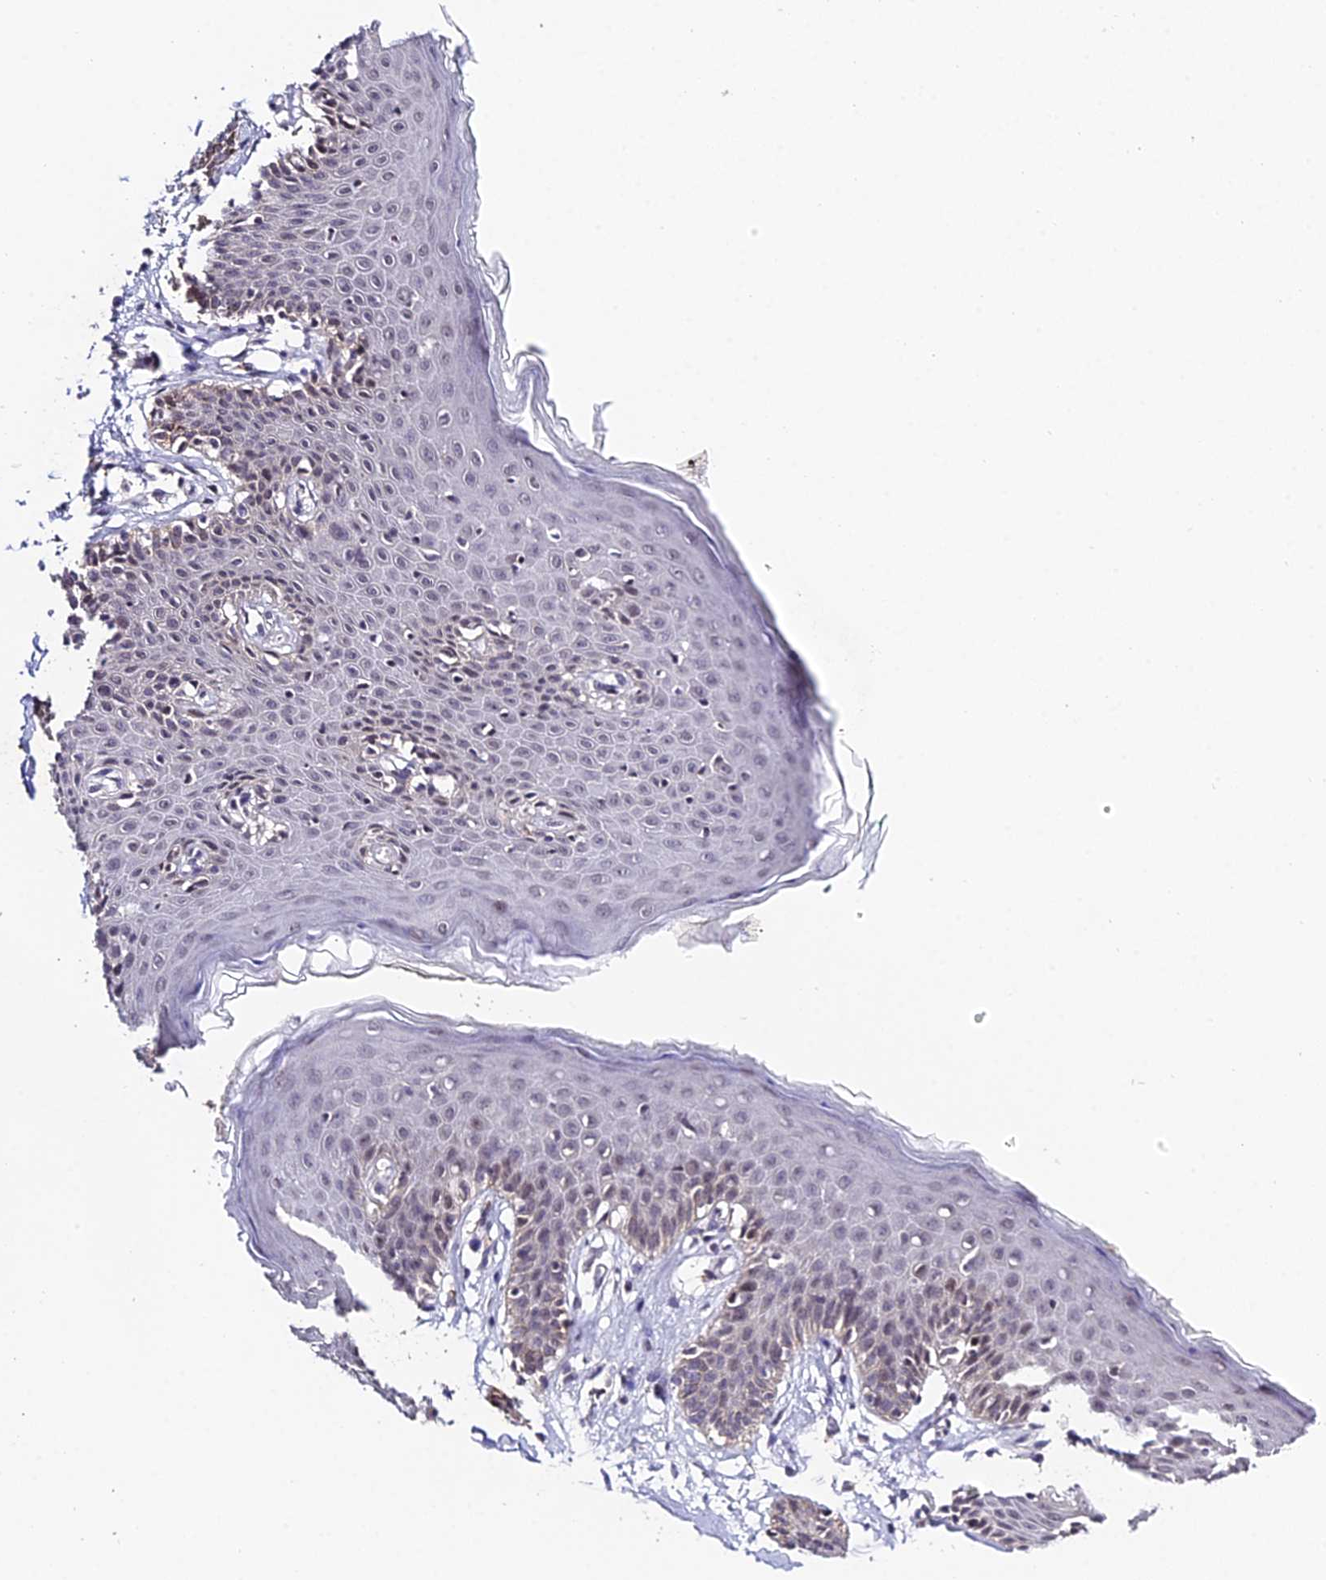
{"staining": {"intensity": "weak", "quantity": "<25%", "location": "cytoplasmic/membranous,nuclear"}, "tissue": "skin", "cell_type": "Epidermal cells", "image_type": "normal", "snomed": [{"axis": "morphology", "description": "Normal tissue, NOS"}, {"axis": "topography", "description": "Vulva"}], "caption": "Skin stained for a protein using immunohistochemistry shows no staining epidermal cells.", "gene": "TEKT1", "patient": {"sex": "female", "age": 66}}